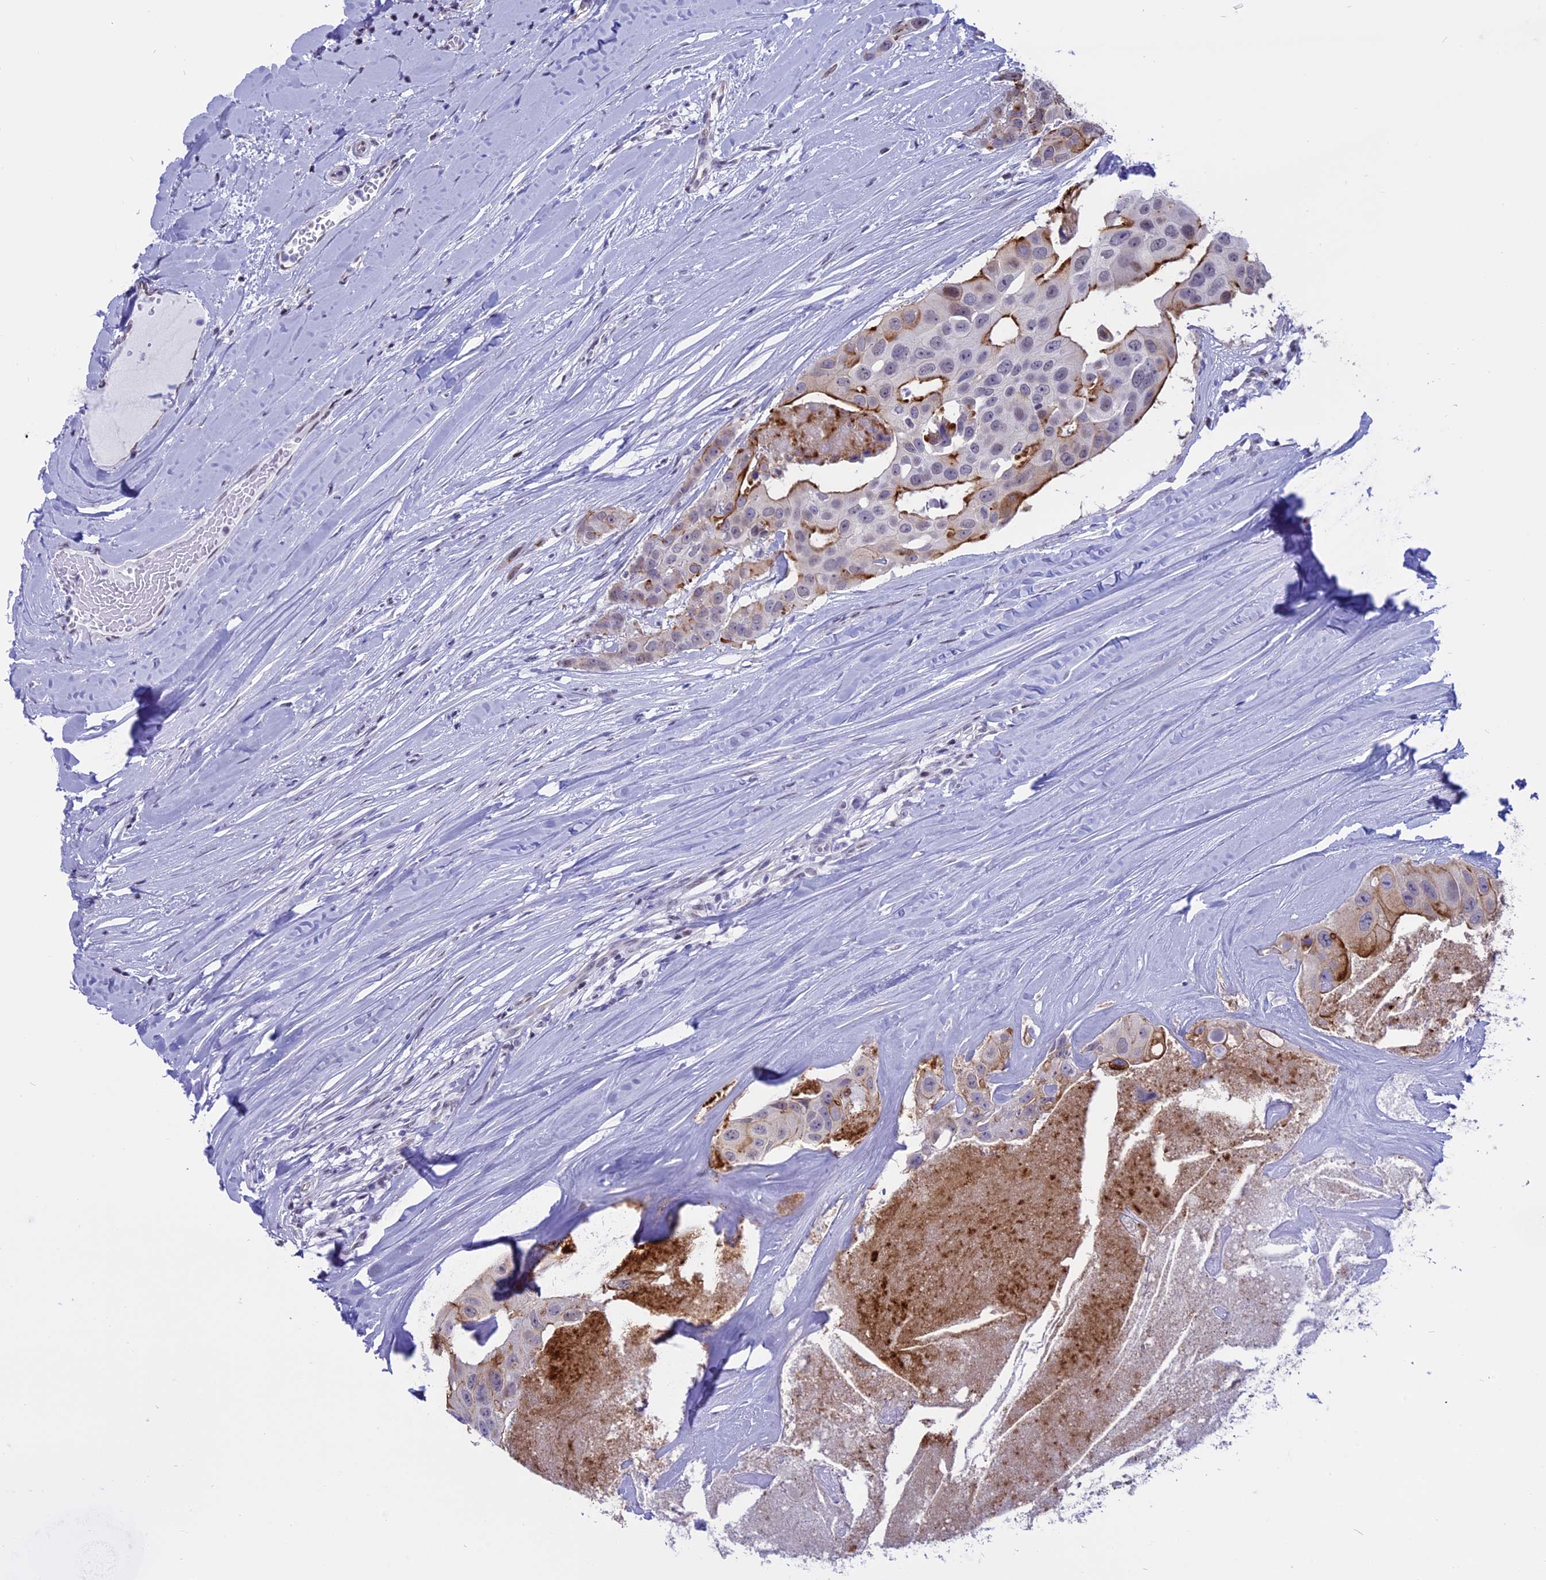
{"staining": {"intensity": "strong", "quantity": "25%-75%", "location": "cytoplasmic/membranous"}, "tissue": "head and neck cancer", "cell_type": "Tumor cells", "image_type": "cancer", "snomed": [{"axis": "morphology", "description": "Adenocarcinoma, NOS"}, {"axis": "morphology", "description": "Adenocarcinoma, metastatic, NOS"}, {"axis": "topography", "description": "Head-Neck"}], "caption": "Immunohistochemistry (IHC) staining of metastatic adenocarcinoma (head and neck), which shows high levels of strong cytoplasmic/membranous positivity in about 25%-75% of tumor cells indicating strong cytoplasmic/membranous protein staining. The staining was performed using DAB (3,3'-diaminobenzidine) (brown) for protein detection and nuclei were counterstained in hematoxylin (blue).", "gene": "SPIRE2", "patient": {"sex": "male", "age": 75}}